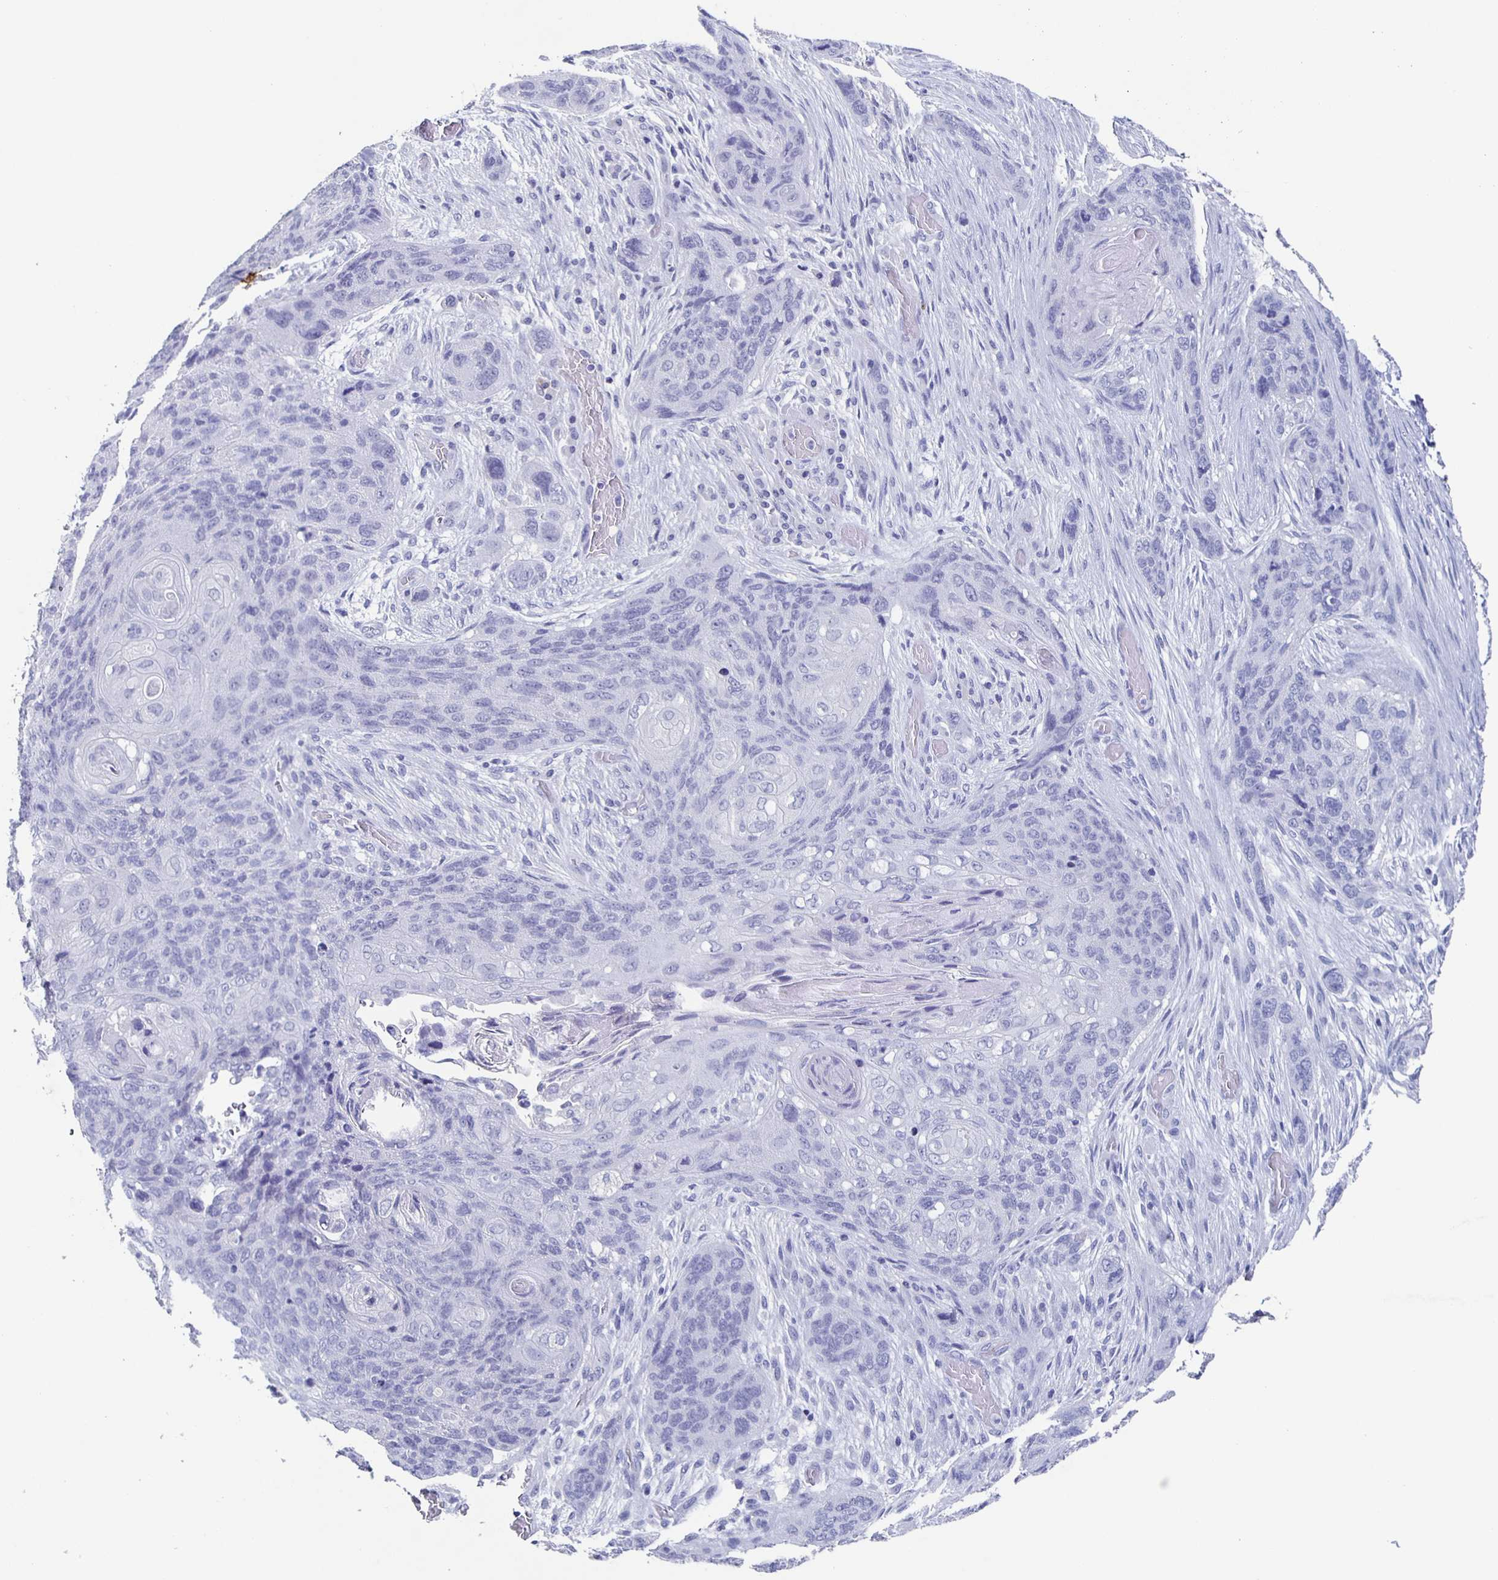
{"staining": {"intensity": "negative", "quantity": "none", "location": "none"}, "tissue": "lung cancer", "cell_type": "Tumor cells", "image_type": "cancer", "snomed": [{"axis": "morphology", "description": "Squamous cell carcinoma, NOS"}, {"axis": "morphology", "description": "Squamous cell carcinoma, metastatic, NOS"}, {"axis": "topography", "description": "Lymph node"}, {"axis": "topography", "description": "Lung"}], "caption": "Tumor cells are negative for protein expression in human lung cancer.", "gene": "SLC34A2", "patient": {"sex": "male", "age": 41}}